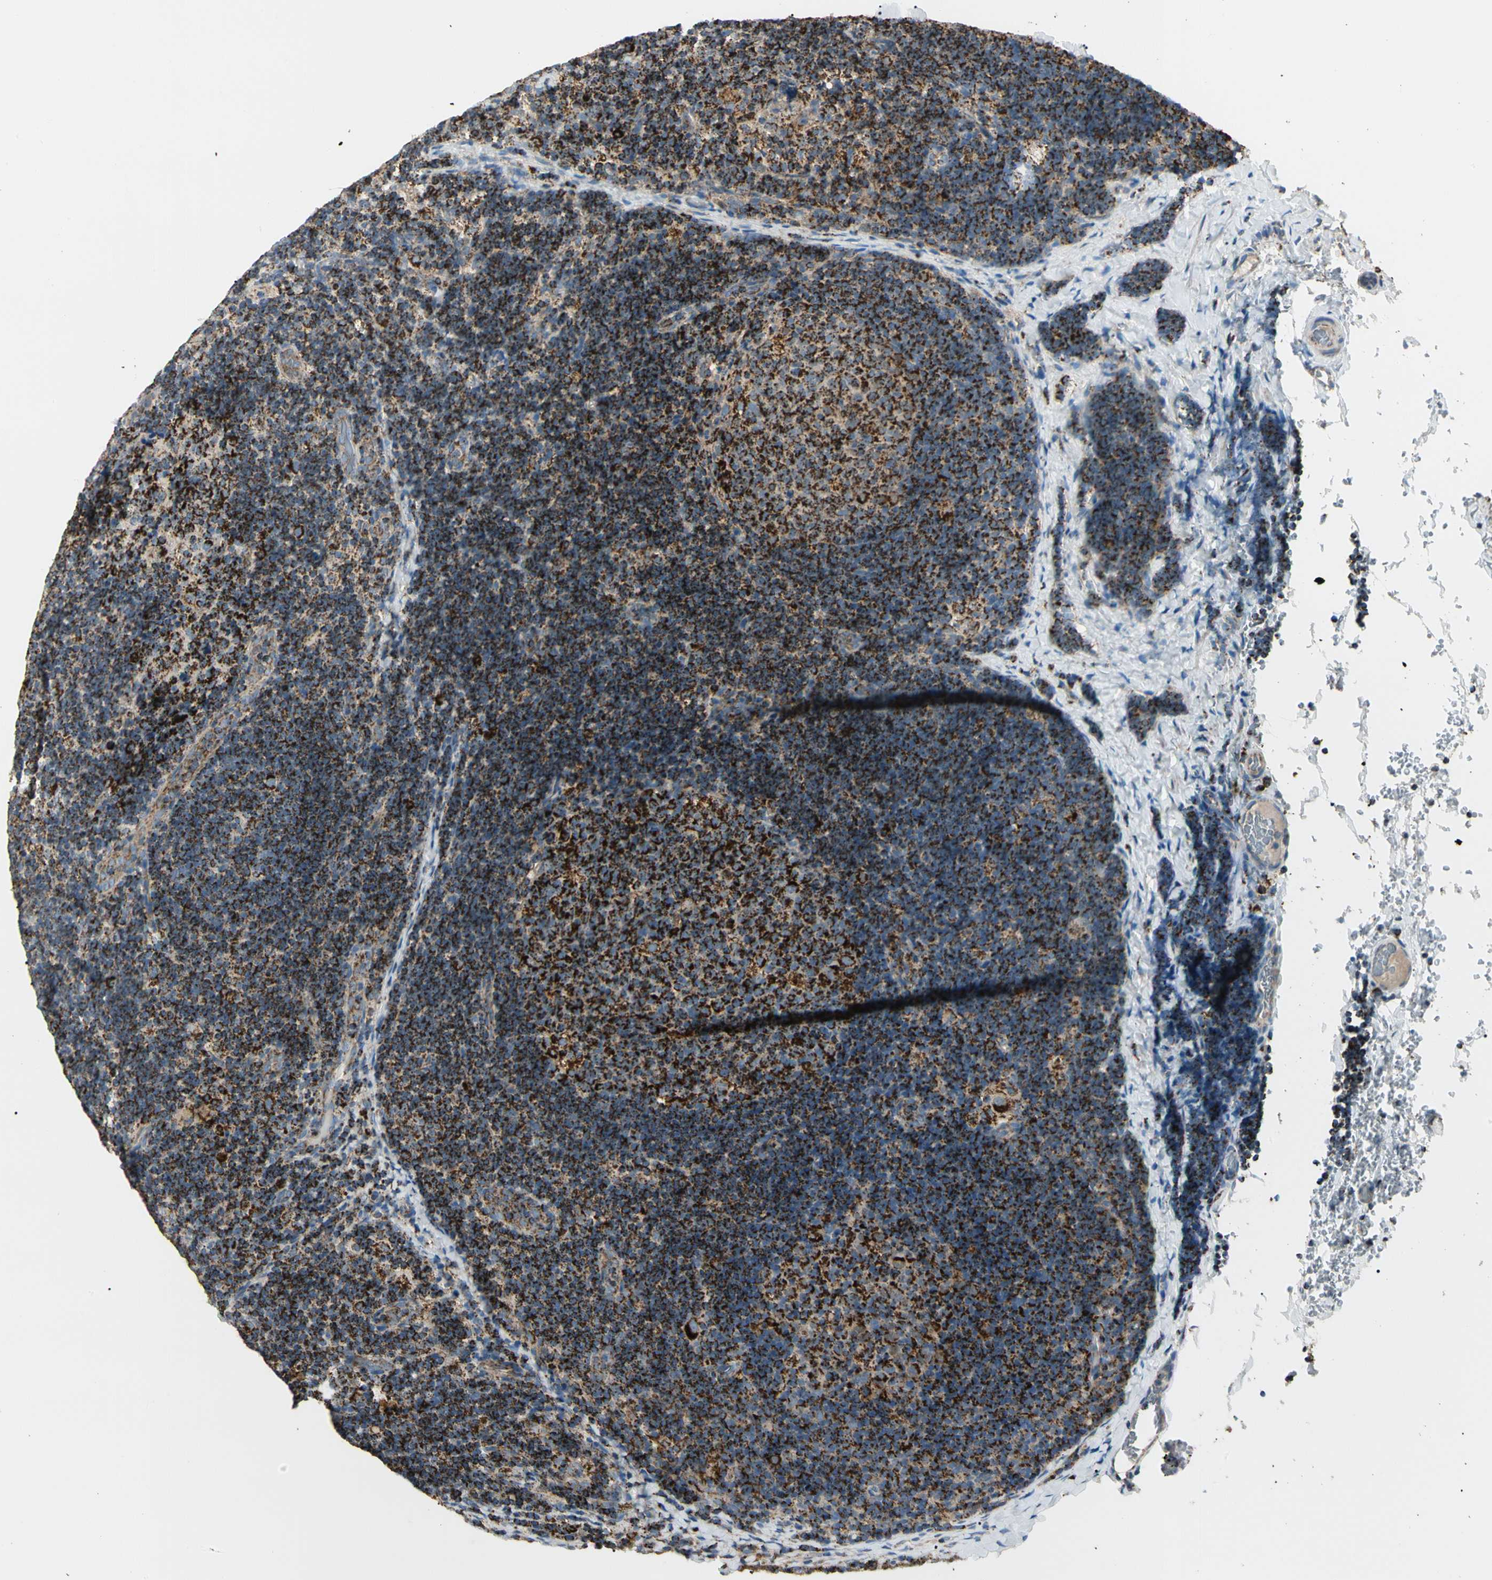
{"staining": {"intensity": "strong", "quantity": ">75%", "location": "cytoplasmic/membranous"}, "tissue": "lymph node", "cell_type": "Germinal center cells", "image_type": "normal", "snomed": [{"axis": "morphology", "description": "Normal tissue, NOS"}, {"axis": "topography", "description": "Lymph node"}], "caption": "Protein analysis of normal lymph node displays strong cytoplasmic/membranous staining in approximately >75% of germinal center cells. (DAB (3,3'-diaminobenzidine) = brown stain, brightfield microscopy at high magnification).", "gene": "ME2", "patient": {"sex": "female", "age": 14}}